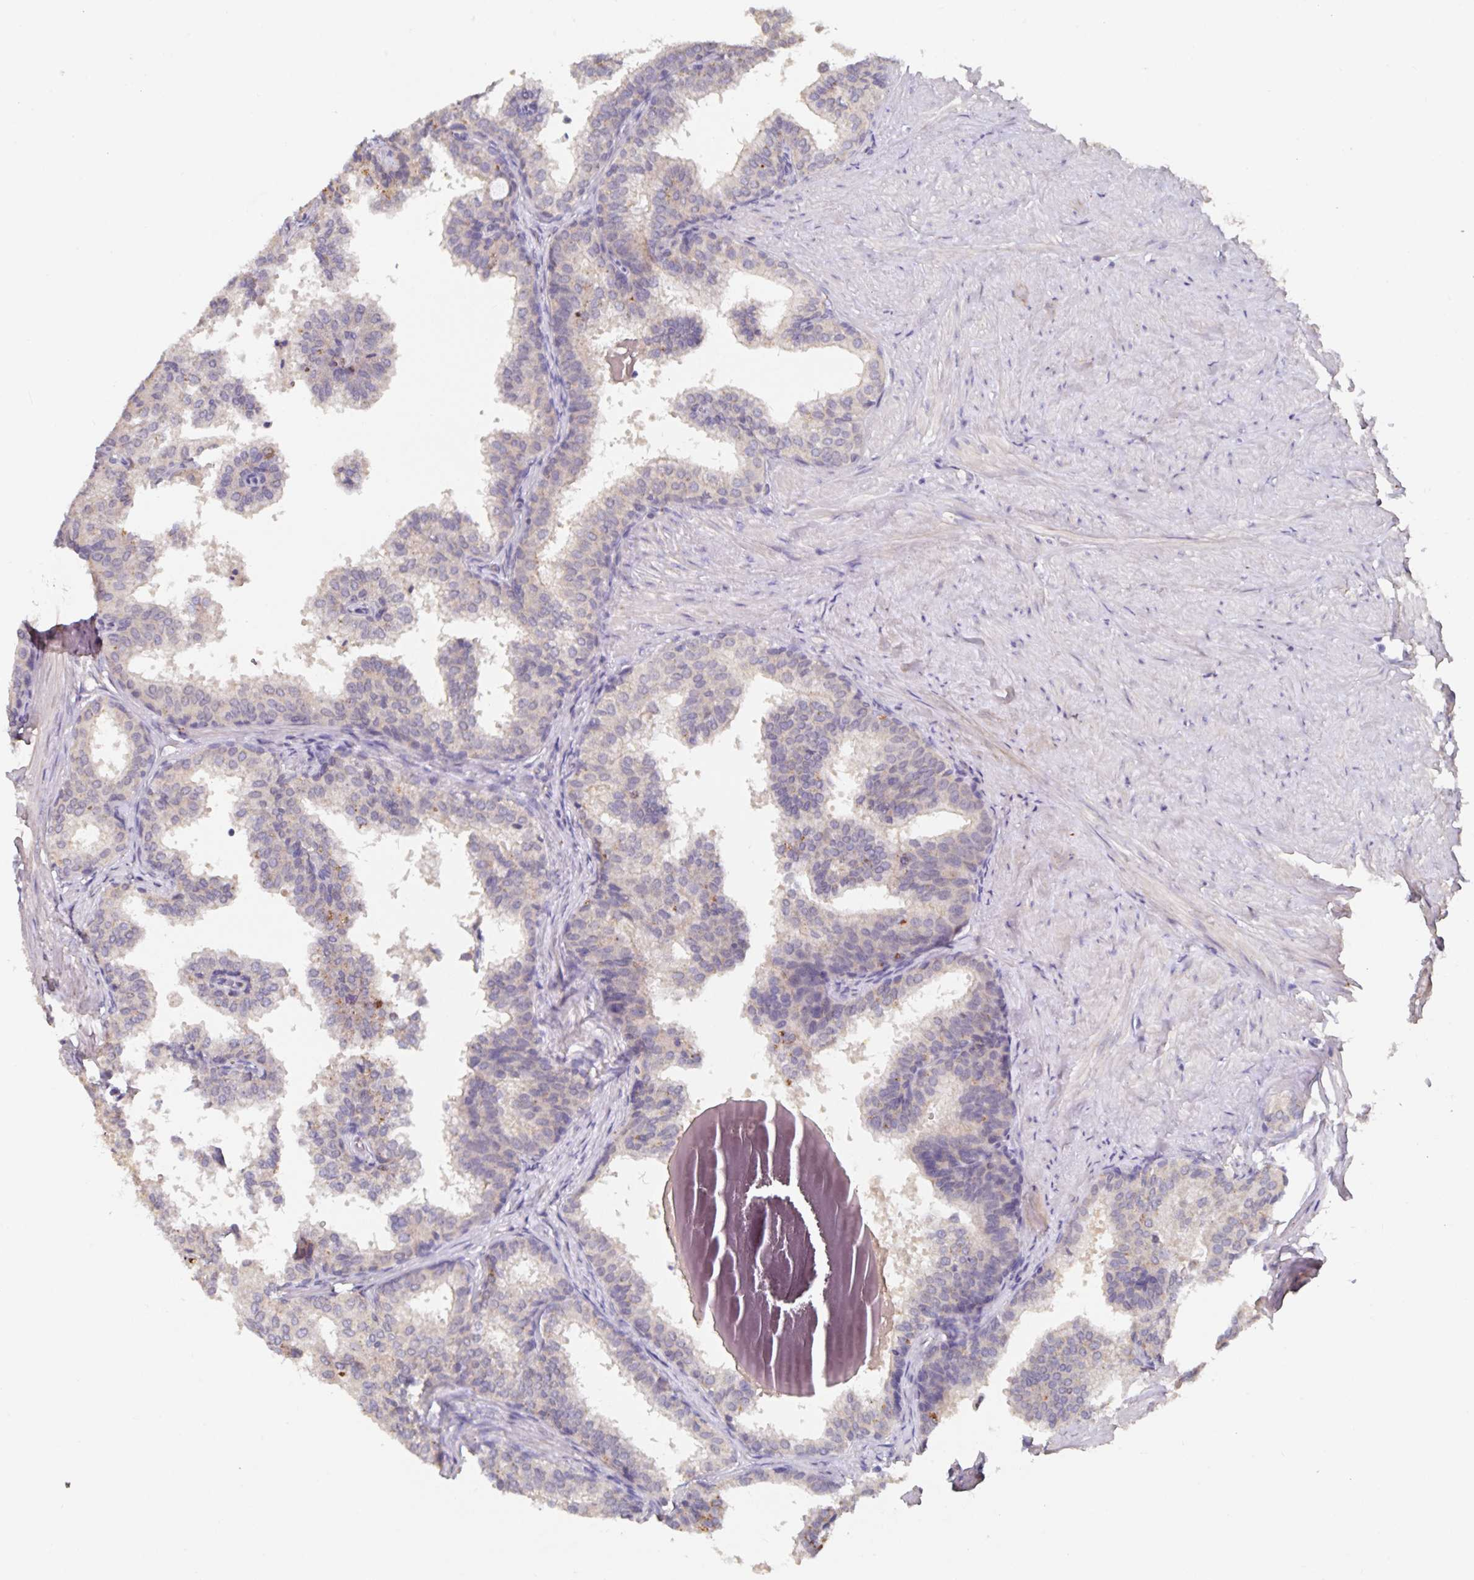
{"staining": {"intensity": "weak", "quantity": "<25%", "location": "cytoplasmic/membranous"}, "tissue": "prostate", "cell_type": "Glandular cells", "image_type": "normal", "snomed": [{"axis": "morphology", "description": "Normal tissue, NOS"}, {"axis": "topography", "description": "Prostate"}, {"axis": "topography", "description": "Peripheral nerve tissue"}], "caption": "This is an immunohistochemistry (IHC) photomicrograph of benign human prostate. There is no positivity in glandular cells.", "gene": "HEPN1", "patient": {"sex": "male", "age": 55}}